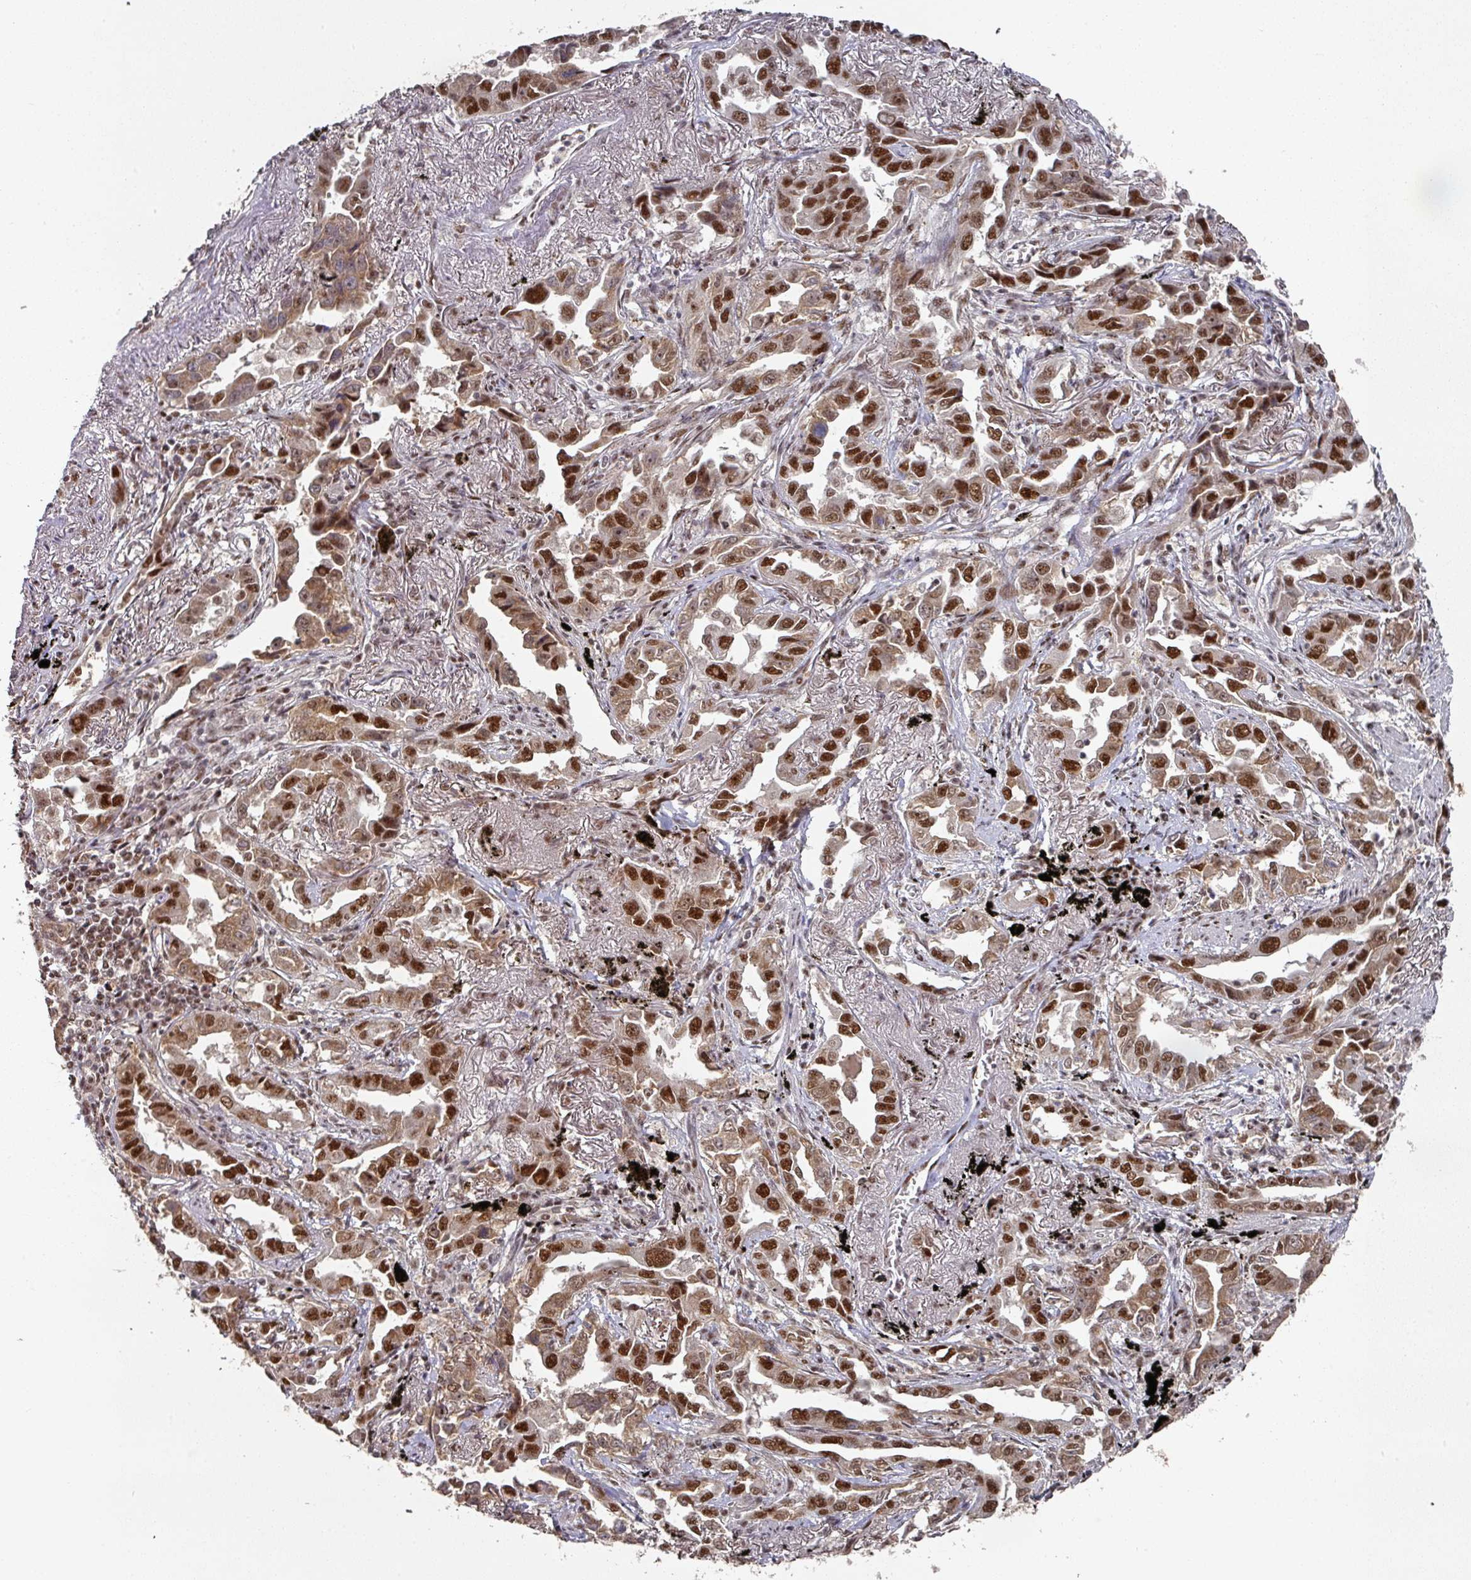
{"staining": {"intensity": "strong", "quantity": "25%-75%", "location": "nuclear"}, "tissue": "lung cancer", "cell_type": "Tumor cells", "image_type": "cancer", "snomed": [{"axis": "morphology", "description": "Adenocarcinoma, NOS"}, {"axis": "topography", "description": "Lung"}], "caption": "Strong nuclear staining is identified in approximately 25%-75% of tumor cells in lung adenocarcinoma. The protein is shown in brown color, while the nuclei are stained blue.", "gene": "MEPCE", "patient": {"sex": "male", "age": 67}}